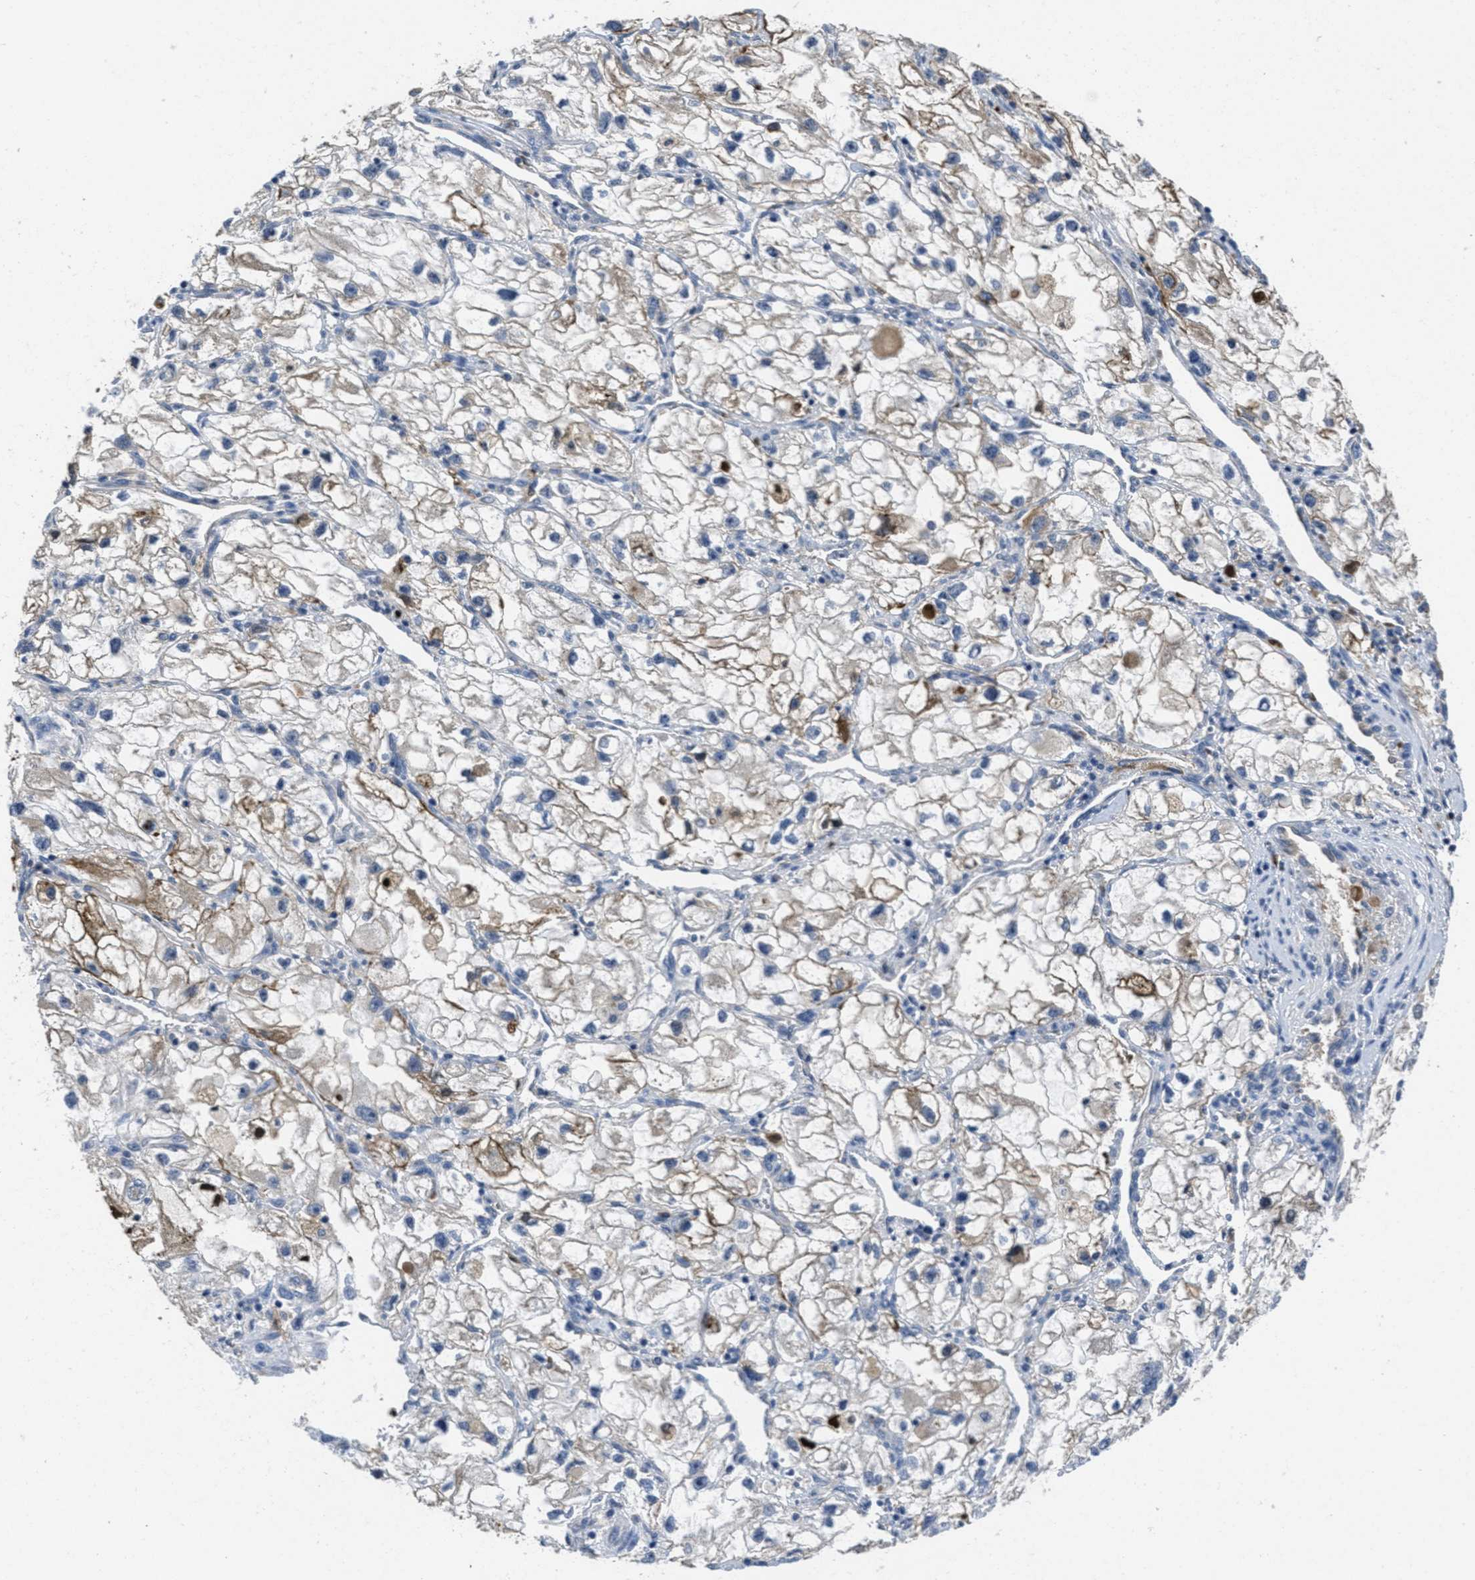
{"staining": {"intensity": "weak", "quantity": "<25%", "location": "cytoplasmic/membranous"}, "tissue": "renal cancer", "cell_type": "Tumor cells", "image_type": "cancer", "snomed": [{"axis": "morphology", "description": "Adenocarcinoma, NOS"}, {"axis": "topography", "description": "Kidney"}], "caption": "Histopathology image shows no significant protein expression in tumor cells of renal cancer.", "gene": "ANGPT1", "patient": {"sex": "female", "age": 70}}